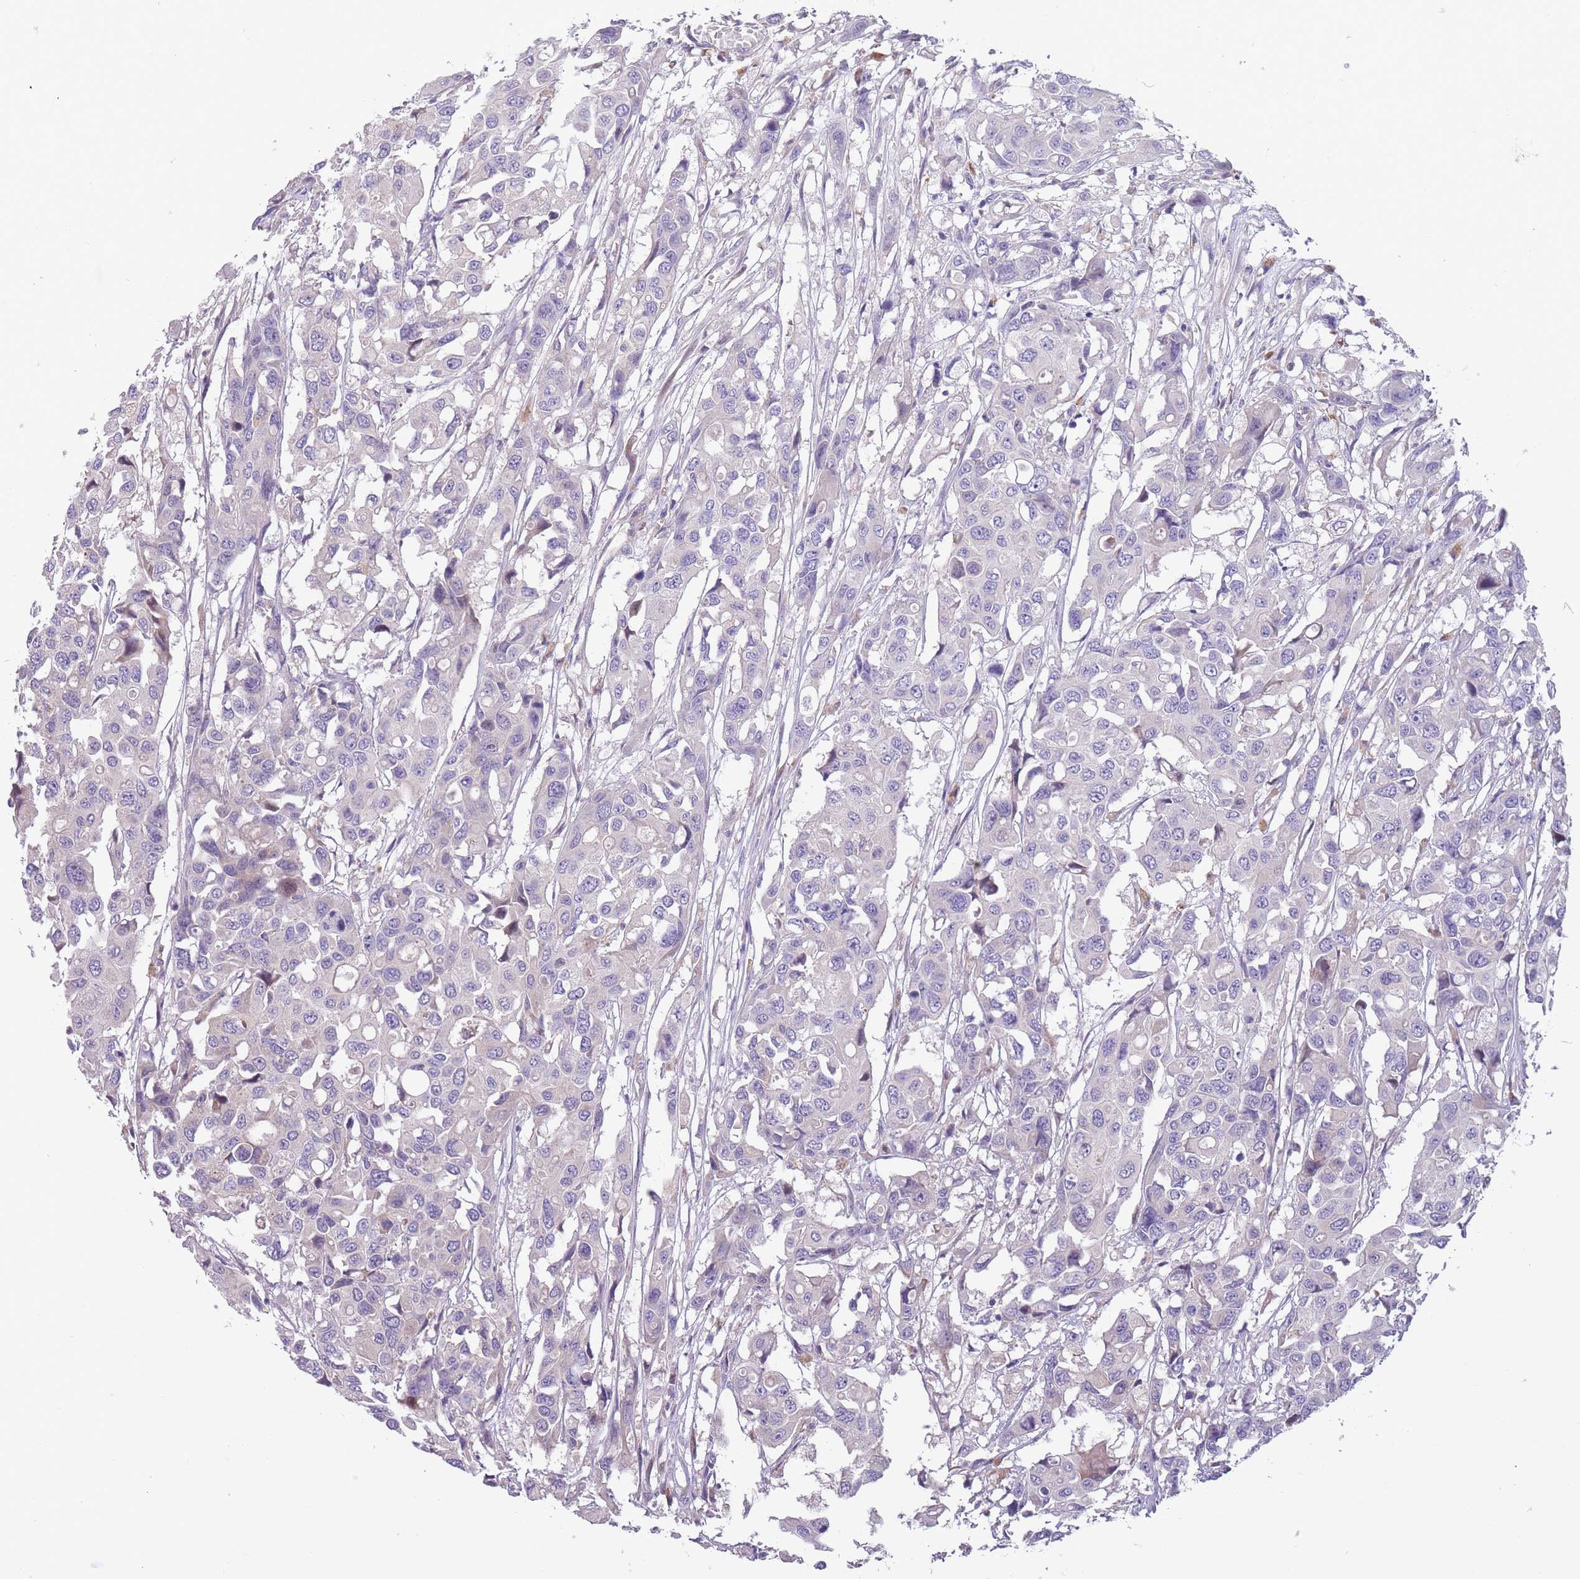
{"staining": {"intensity": "negative", "quantity": "none", "location": "none"}, "tissue": "colorectal cancer", "cell_type": "Tumor cells", "image_type": "cancer", "snomed": [{"axis": "morphology", "description": "Adenocarcinoma, NOS"}, {"axis": "topography", "description": "Colon"}], "caption": "Tumor cells are negative for brown protein staining in colorectal adenocarcinoma.", "gene": "ITPKC", "patient": {"sex": "male", "age": 77}}